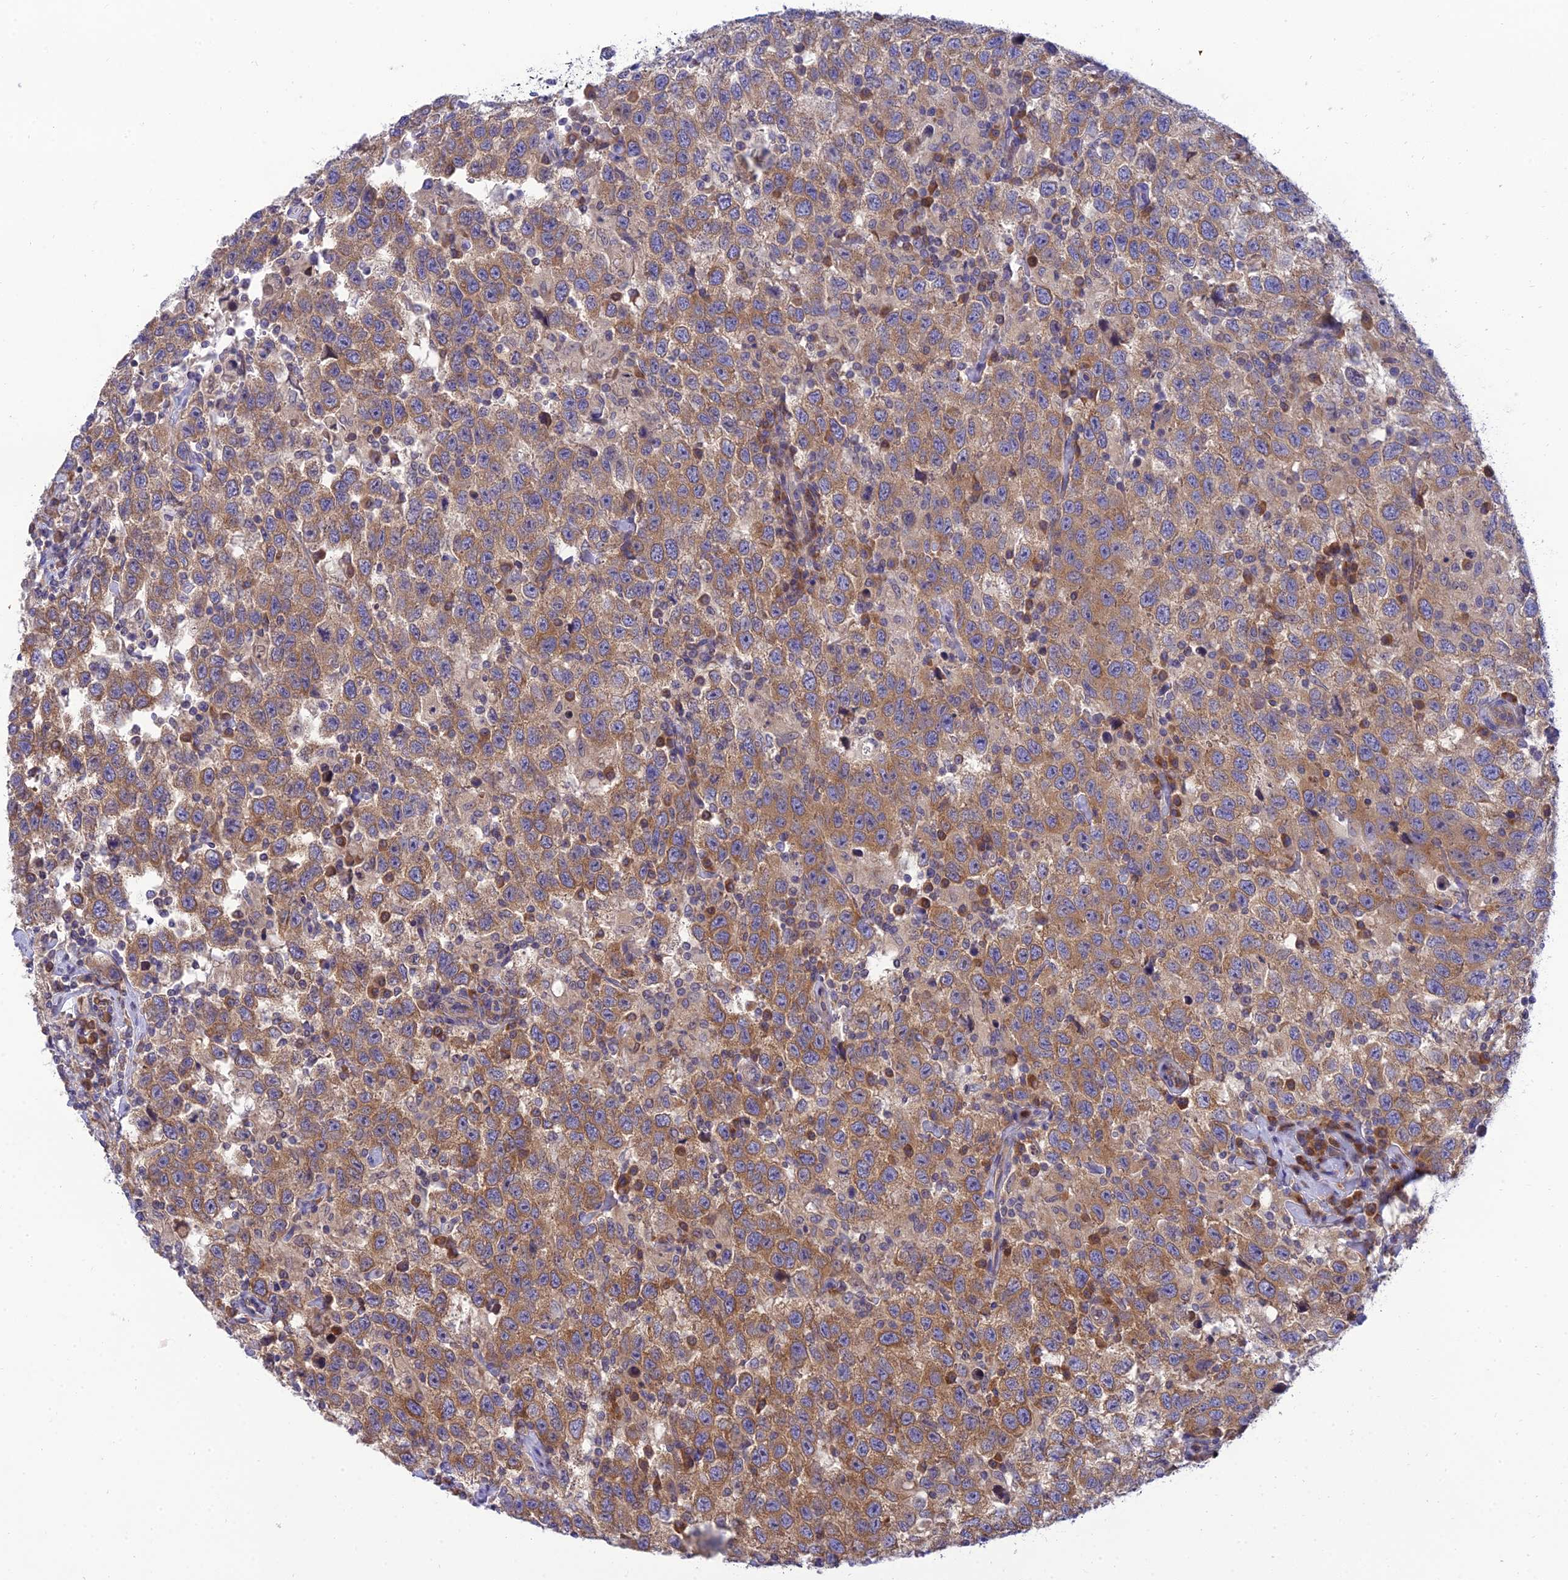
{"staining": {"intensity": "moderate", "quantity": ">75%", "location": "cytoplasmic/membranous"}, "tissue": "testis cancer", "cell_type": "Tumor cells", "image_type": "cancer", "snomed": [{"axis": "morphology", "description": "Seminoma, NOS"}, {"axis": "topography", "description": "Testis"}], "caption": "Human testis cancer stained with a protein marker displays moderate staining in tumor cells.", "gene": "CLCN7", "patient": {"sex": "male", "age": 41}}